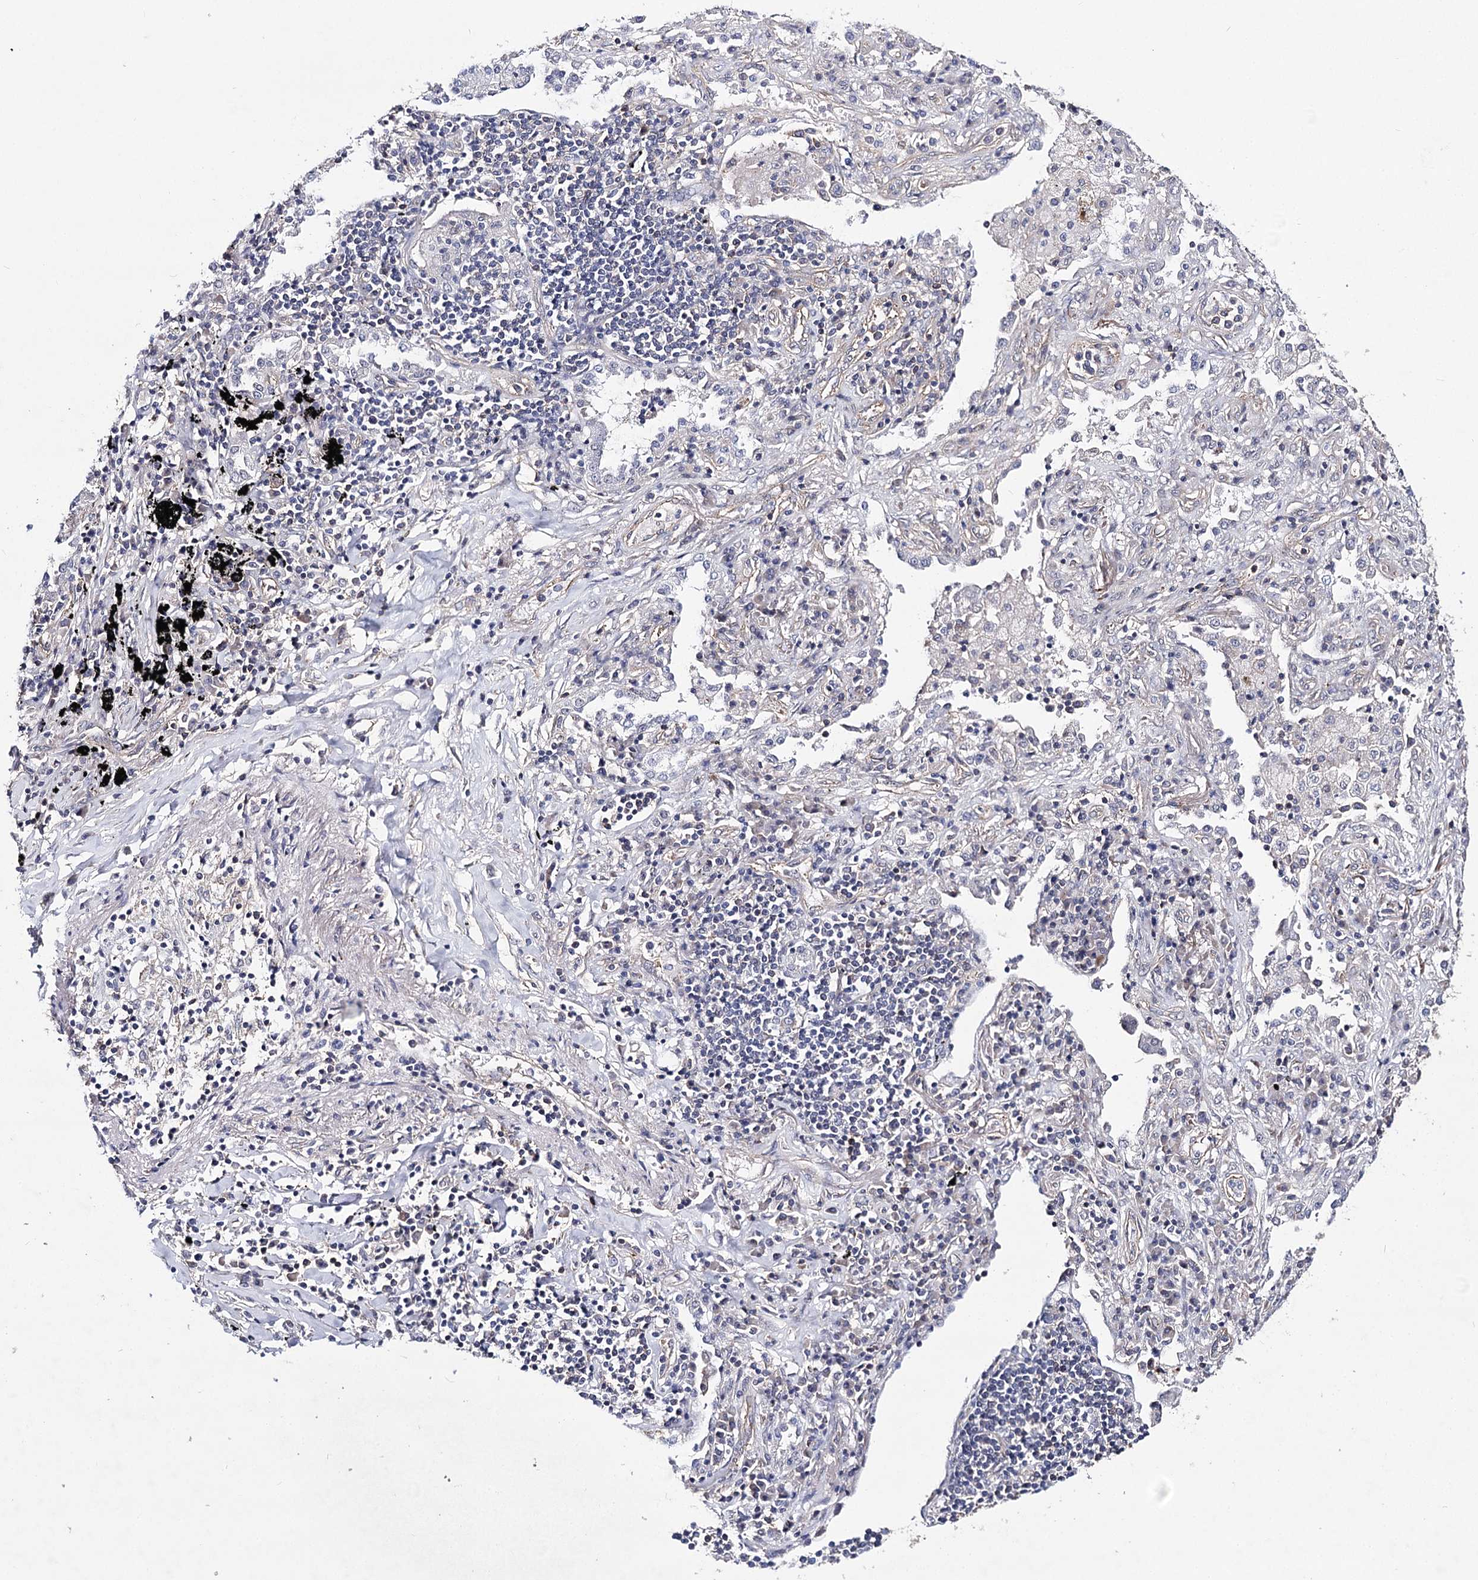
{"staining": {"intensity": "moderate", "quantity": "25%-75%", "location": "cytoplasmic/membranous"}, "tissue": "lung cancer", "cell_type": "Tumor cells", "image_type": "cancer", "snomed": [{"axis": "morphology", "description": "Squamous cell carcinoma, NOS"}, {"axis": "topography", "description": "Lung"}], "caption": "This histopathology image reveals IHC staining of human squamous cell carcinoma (lung), with medium moderate cytoplasmic/membranous positivity in approximately 25%-75% of tumor cells.", "gene": "TMEM218", "patient": {"sex": "female", "age": 63}}